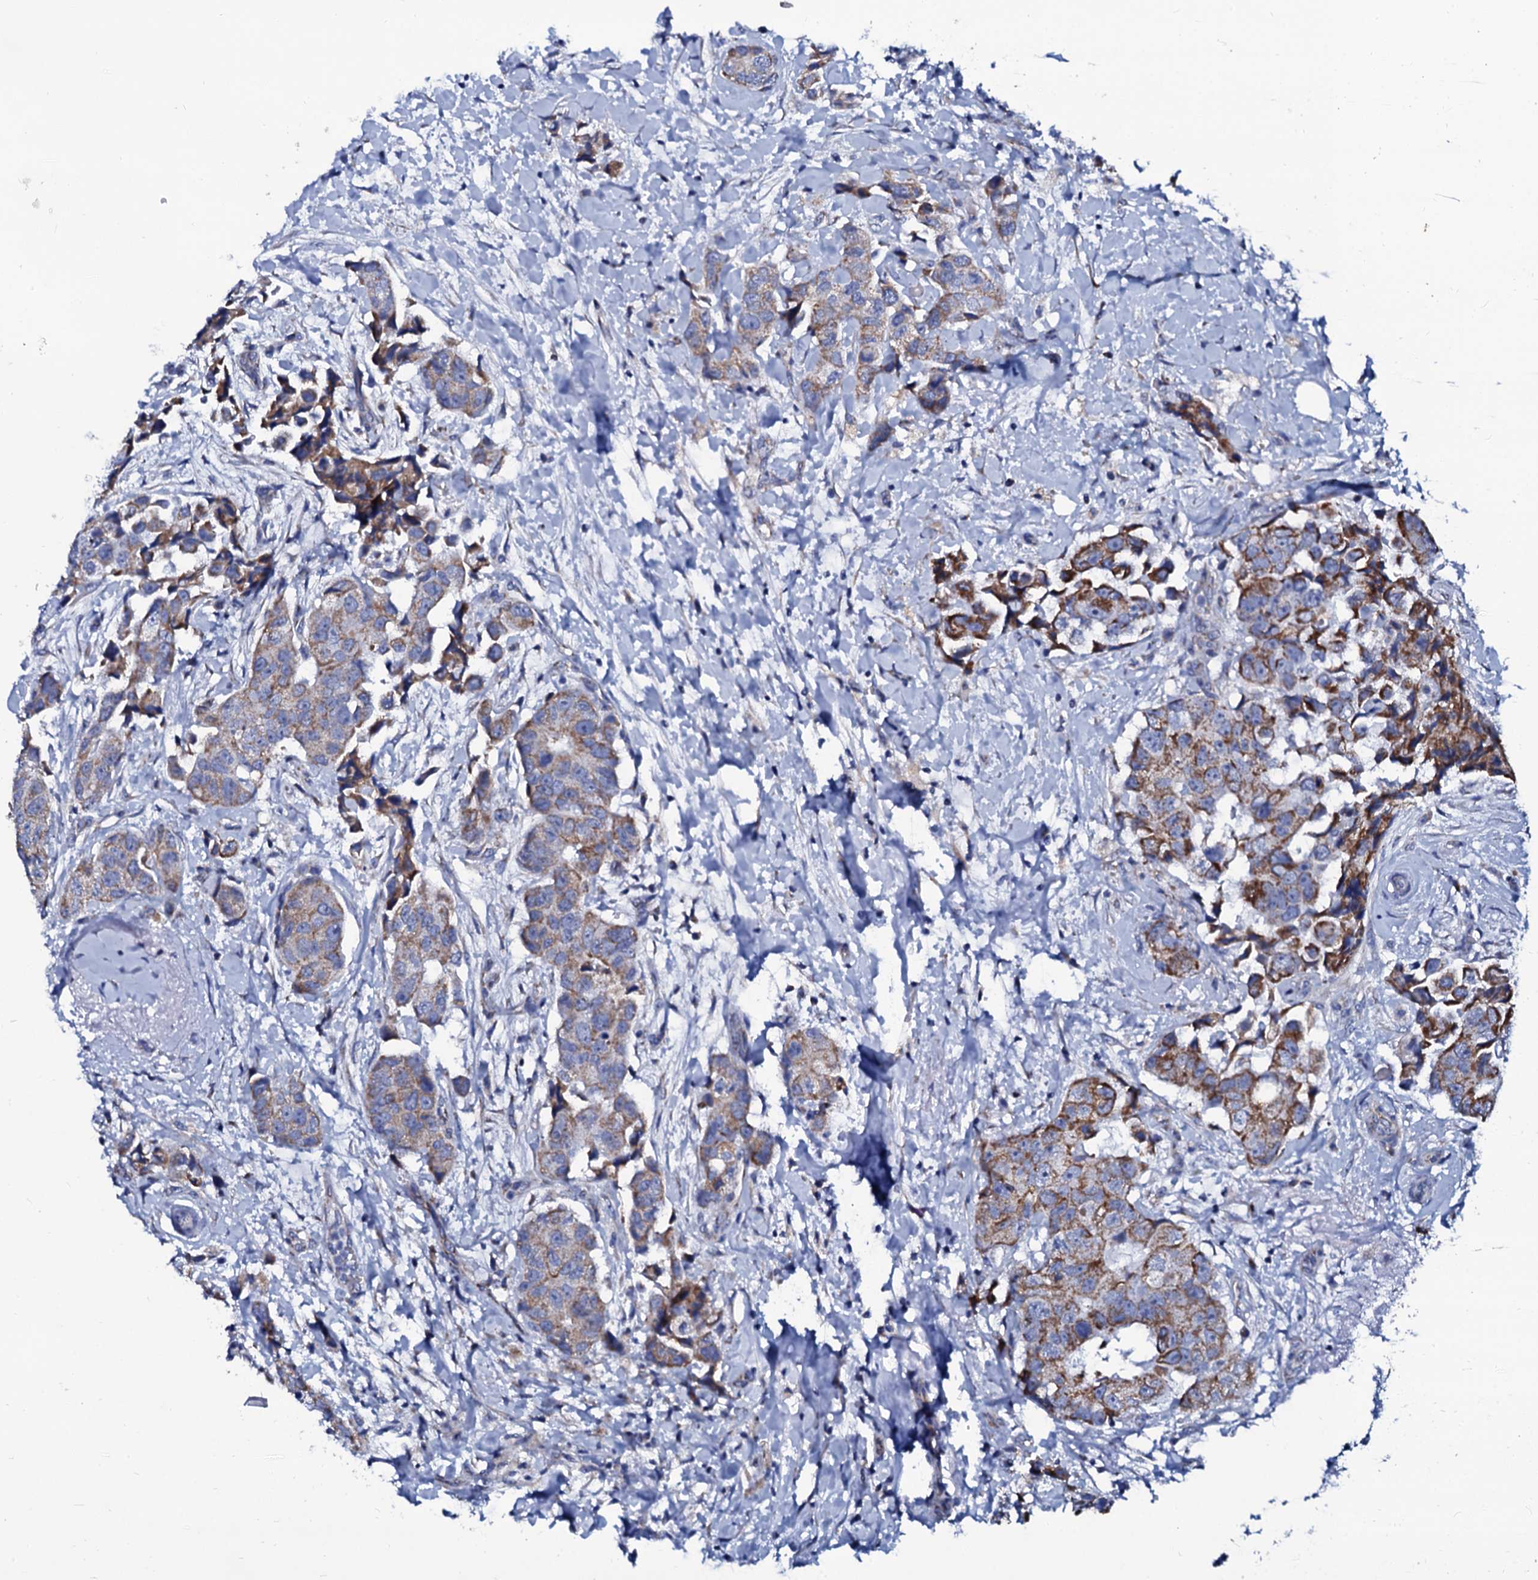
{"staining": {"intensity": "moderate", "quantity": ">75%", "location": "cytoplasmic/membranous"}, "tissue": "breast cancer", "cell_type": "Tumor cells", "image_type": "cancer", "snomed": [{"axis": "morphology", "description": "Normal tissue, NOS"}, {"axis": "morphology", "description": "Duct carcinoma"}, {"axis": "topography", "description": "Breast"}], "caption": "Protein staining of breast cancer tissue displays moderate cytoplasmic/membranous expression in approximately >75% of tumor cells. (Brightfield microscopy of DAB IHC at high magnification).", "gene": "SLC37A4", "patient": {"sex": "female", "age": 62}}